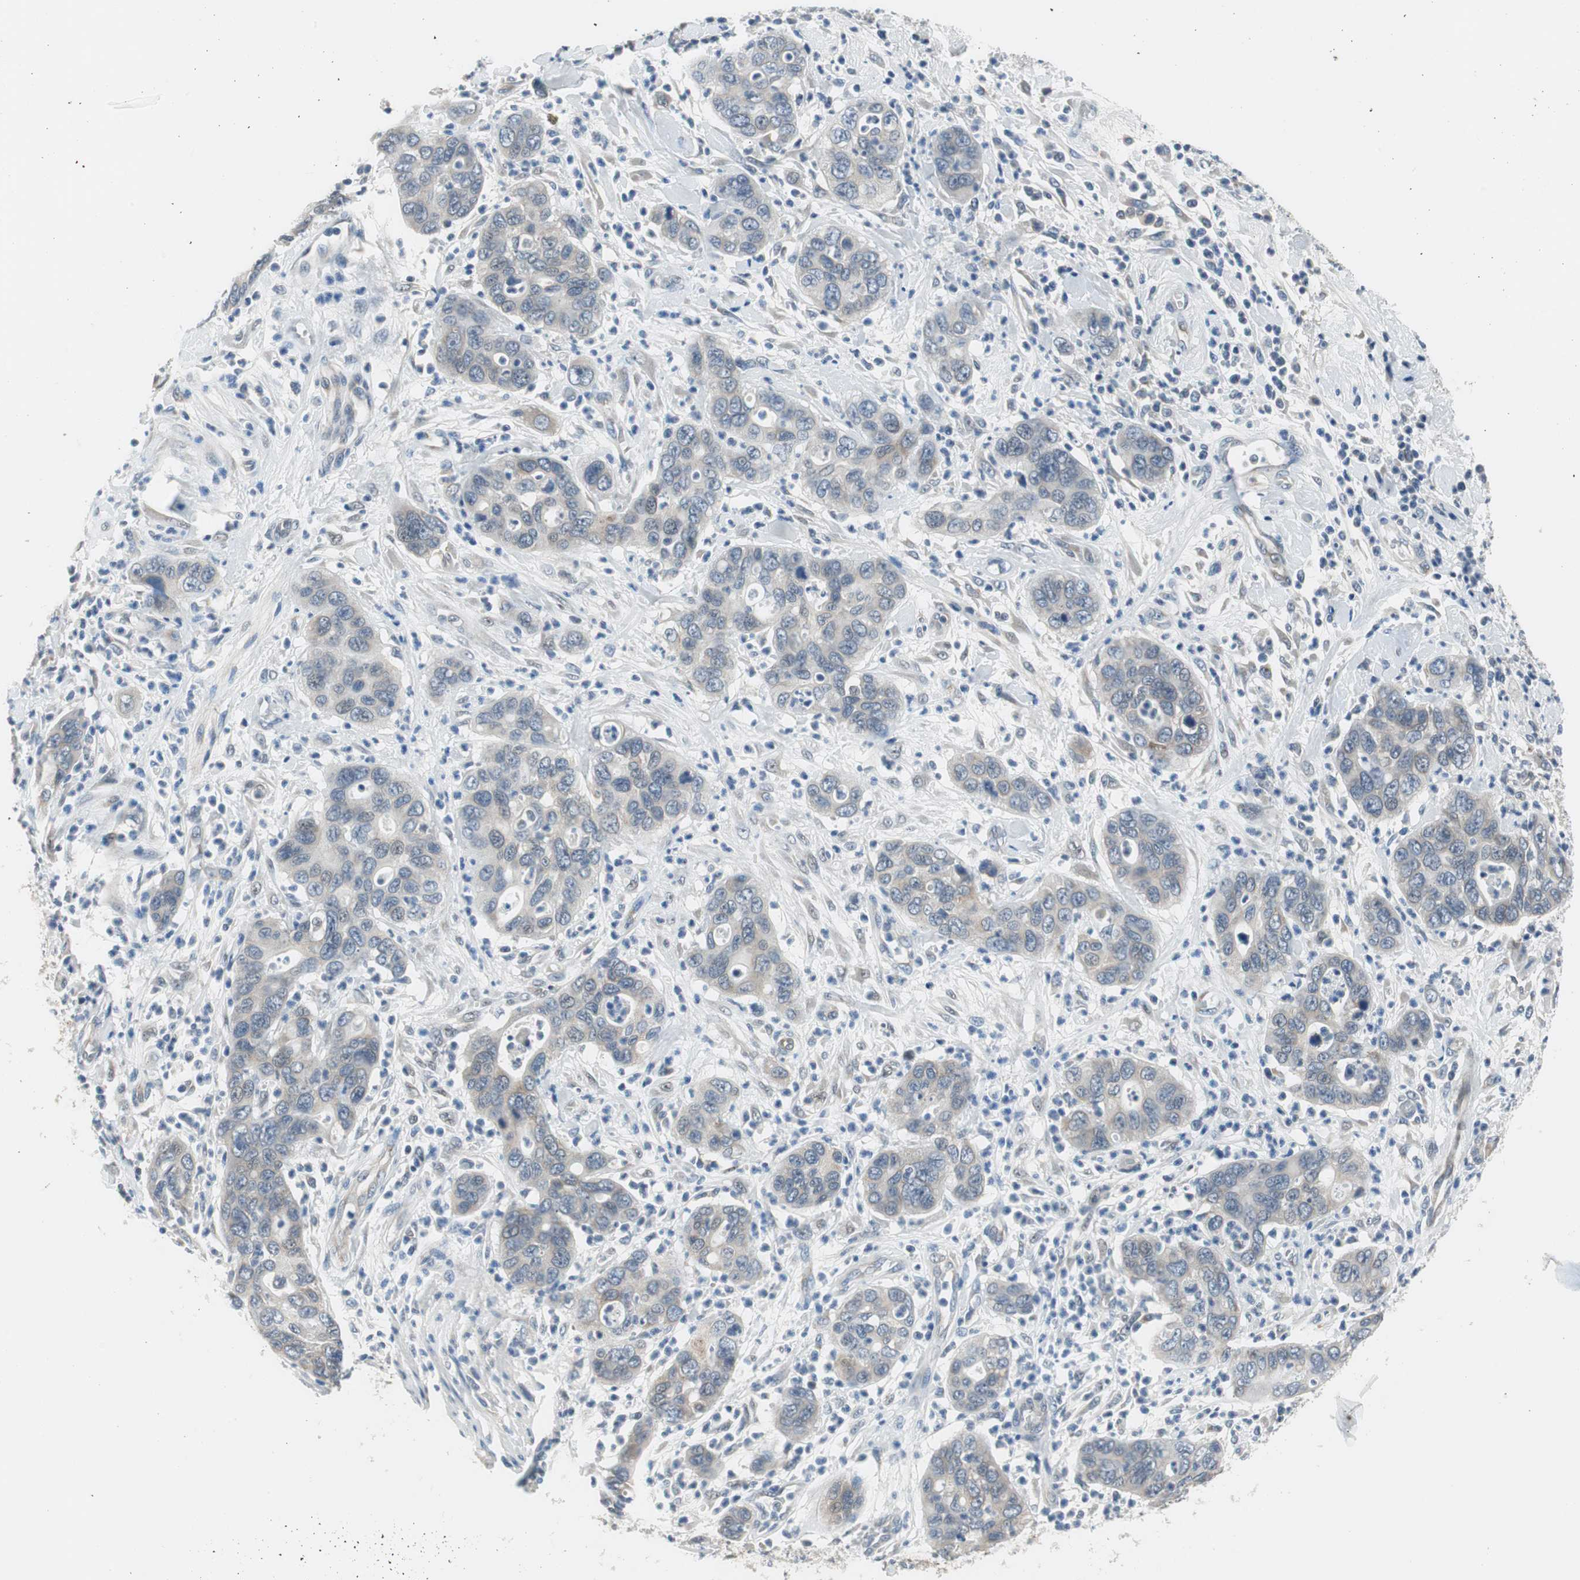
{"staining": {"intensity": "weak", "quantity": ">75%", "location": "cytoplasmic/membranous"}, "tissue": "pancreatic cancer", "cell_type": "Tumor cells", "image_type": "cancer", "snomed": [{"axis": "morphology", "description": "Adenocarcinoma, NOS"}, {"axis": "topography", "description": "Pancreas"}], "caption": "This micrograph displays pancreatic cancer stained with IHC to label a protein in brown. The cytoplasmic/membranous of tumor cells show weak positivity for the protein. Nuclei are counter-stained blue.", "gene": "PLAA", "patient": {"sex": "female", "age": 71}}